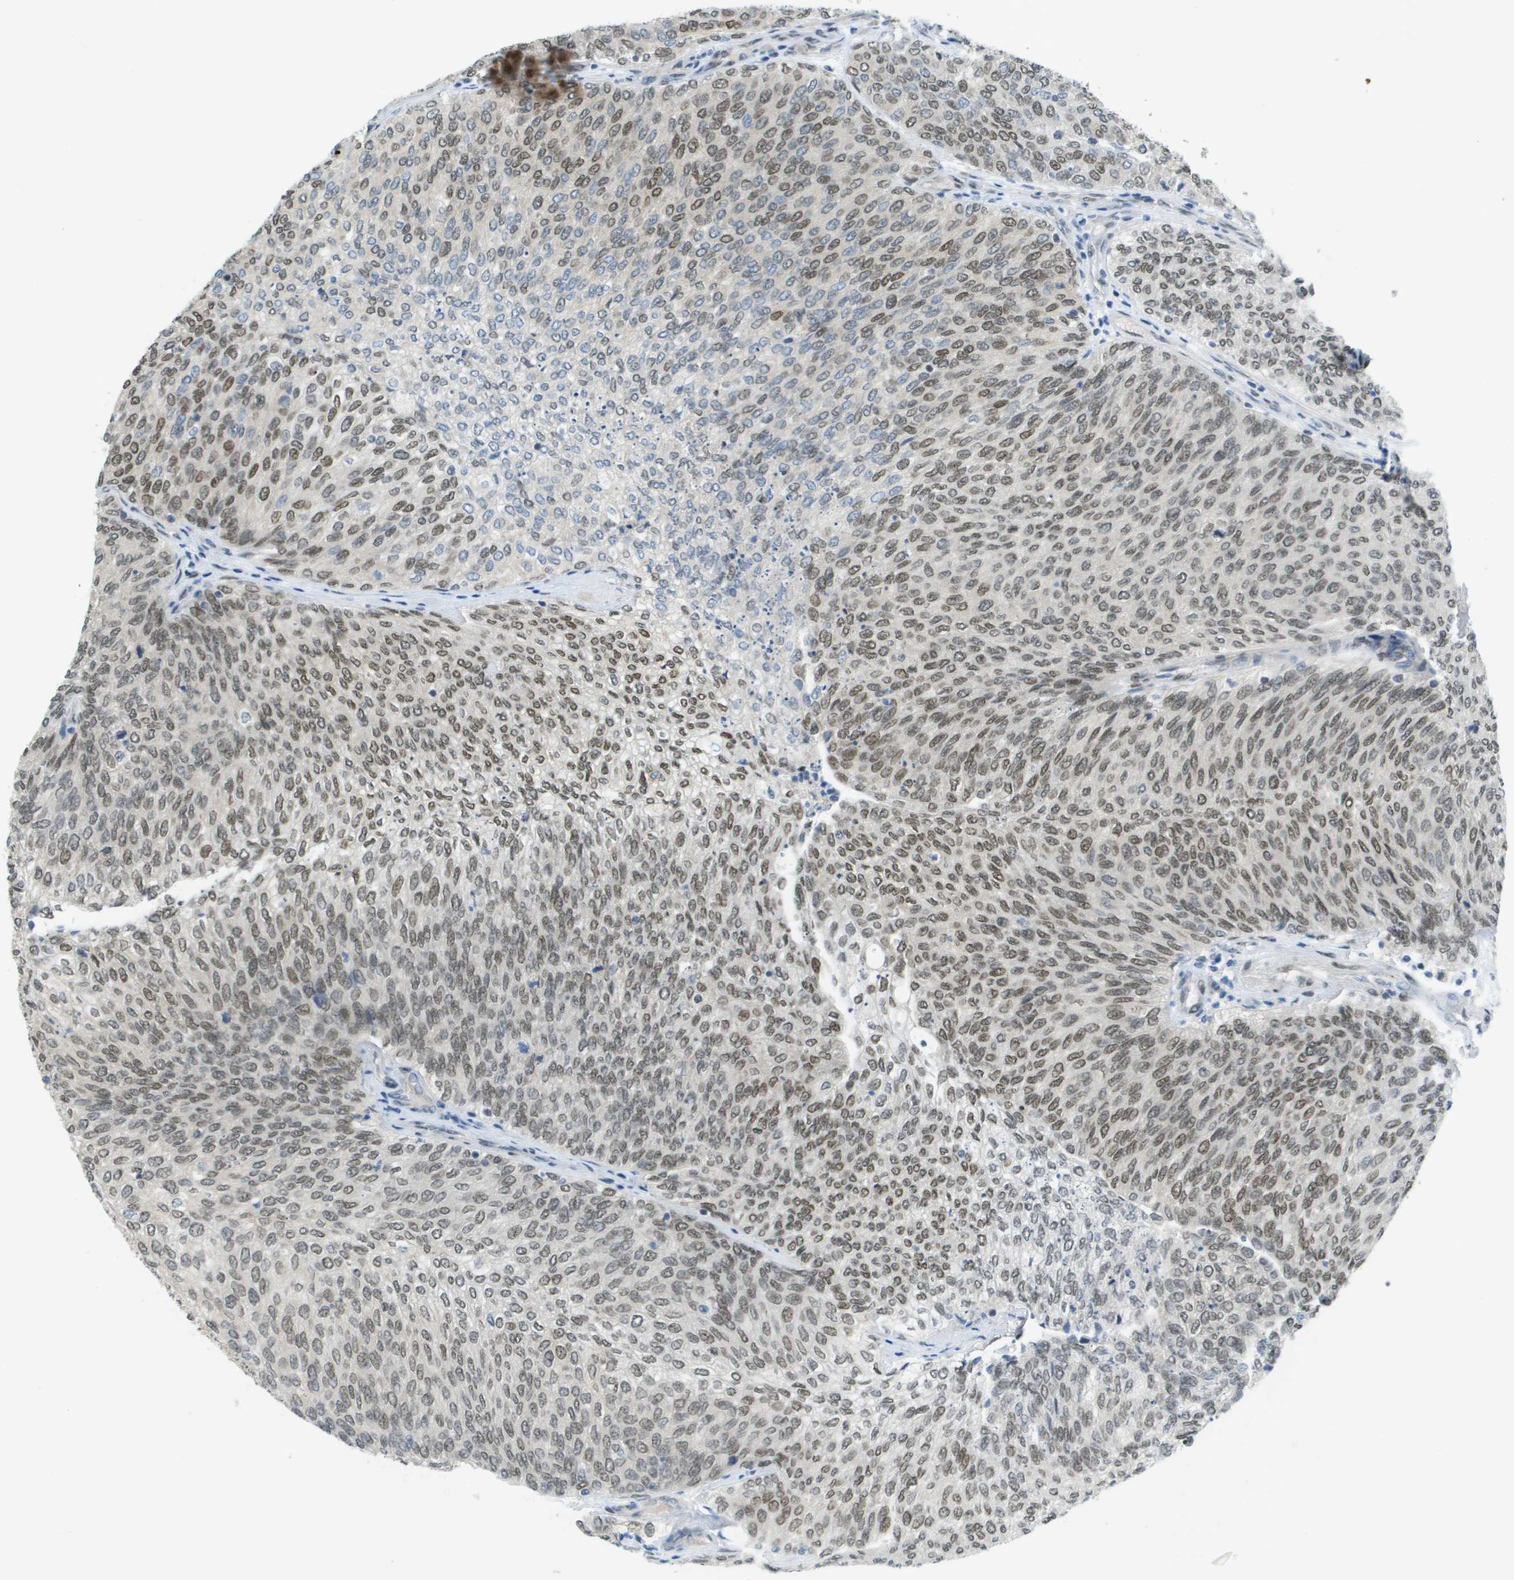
{"staining": {"intensity": "moderate", "quantity": ">75%", "location": "nuclear"}, "tissue": "urothelial cancer", "cell_type": "Tumor cells", "image_type": "cancer", "snomed": [{"axis": "morphology", "description": "Urothelial carcinoma, Low grade"}, {"axis": "topography", "description": "Urinary bladder"}], "caption": "This histopathology image demonstrates immunohistochemistry staining of human low-grade urothelial carcinoma, with medium moderate nuclear staining in approximately >75% of tumor cells.", "gene": "ARID1B", "patient": {"sex": "female", "age": 79}}